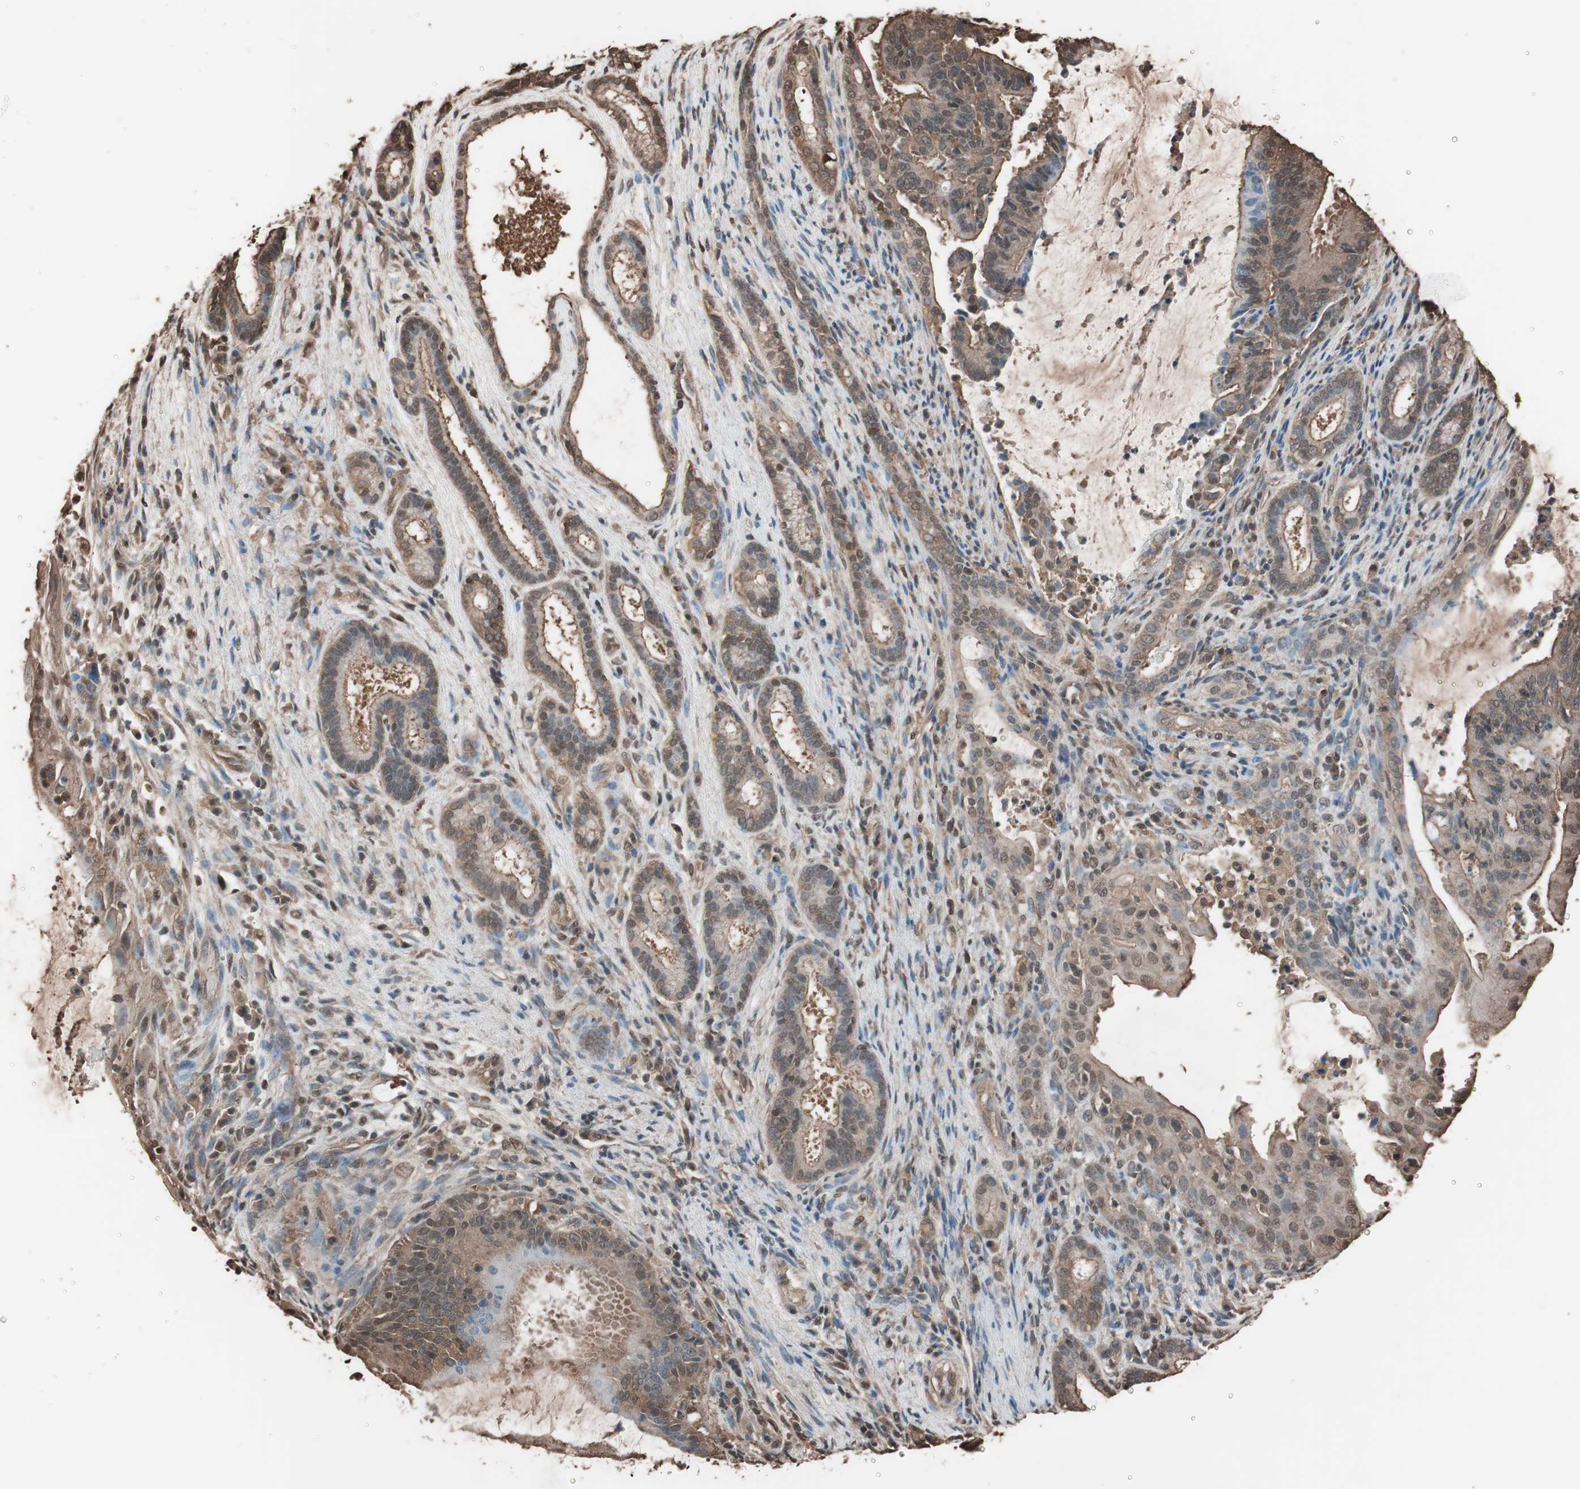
{"staining": {"intensity": "moderate", "quantity": ">75%", "location": "cytoplasmic/membranous"}, "tissue": "liver cancer", "cell_type": "Tumor cells", "image_type": "cancer", "snomed": [{"axis": "morphology", "description": "Cholangiocarcinoma"}, {"axis": "topography", "description": "Liver"}], "caption": "A brown stain shows moderate cytoplasmic/membranous staining of a protein in human liver cancer (cholangiocarcinoma) tumor cells.", "gene": "CALM2", "patient": {"sex": "female", "age": 73}}